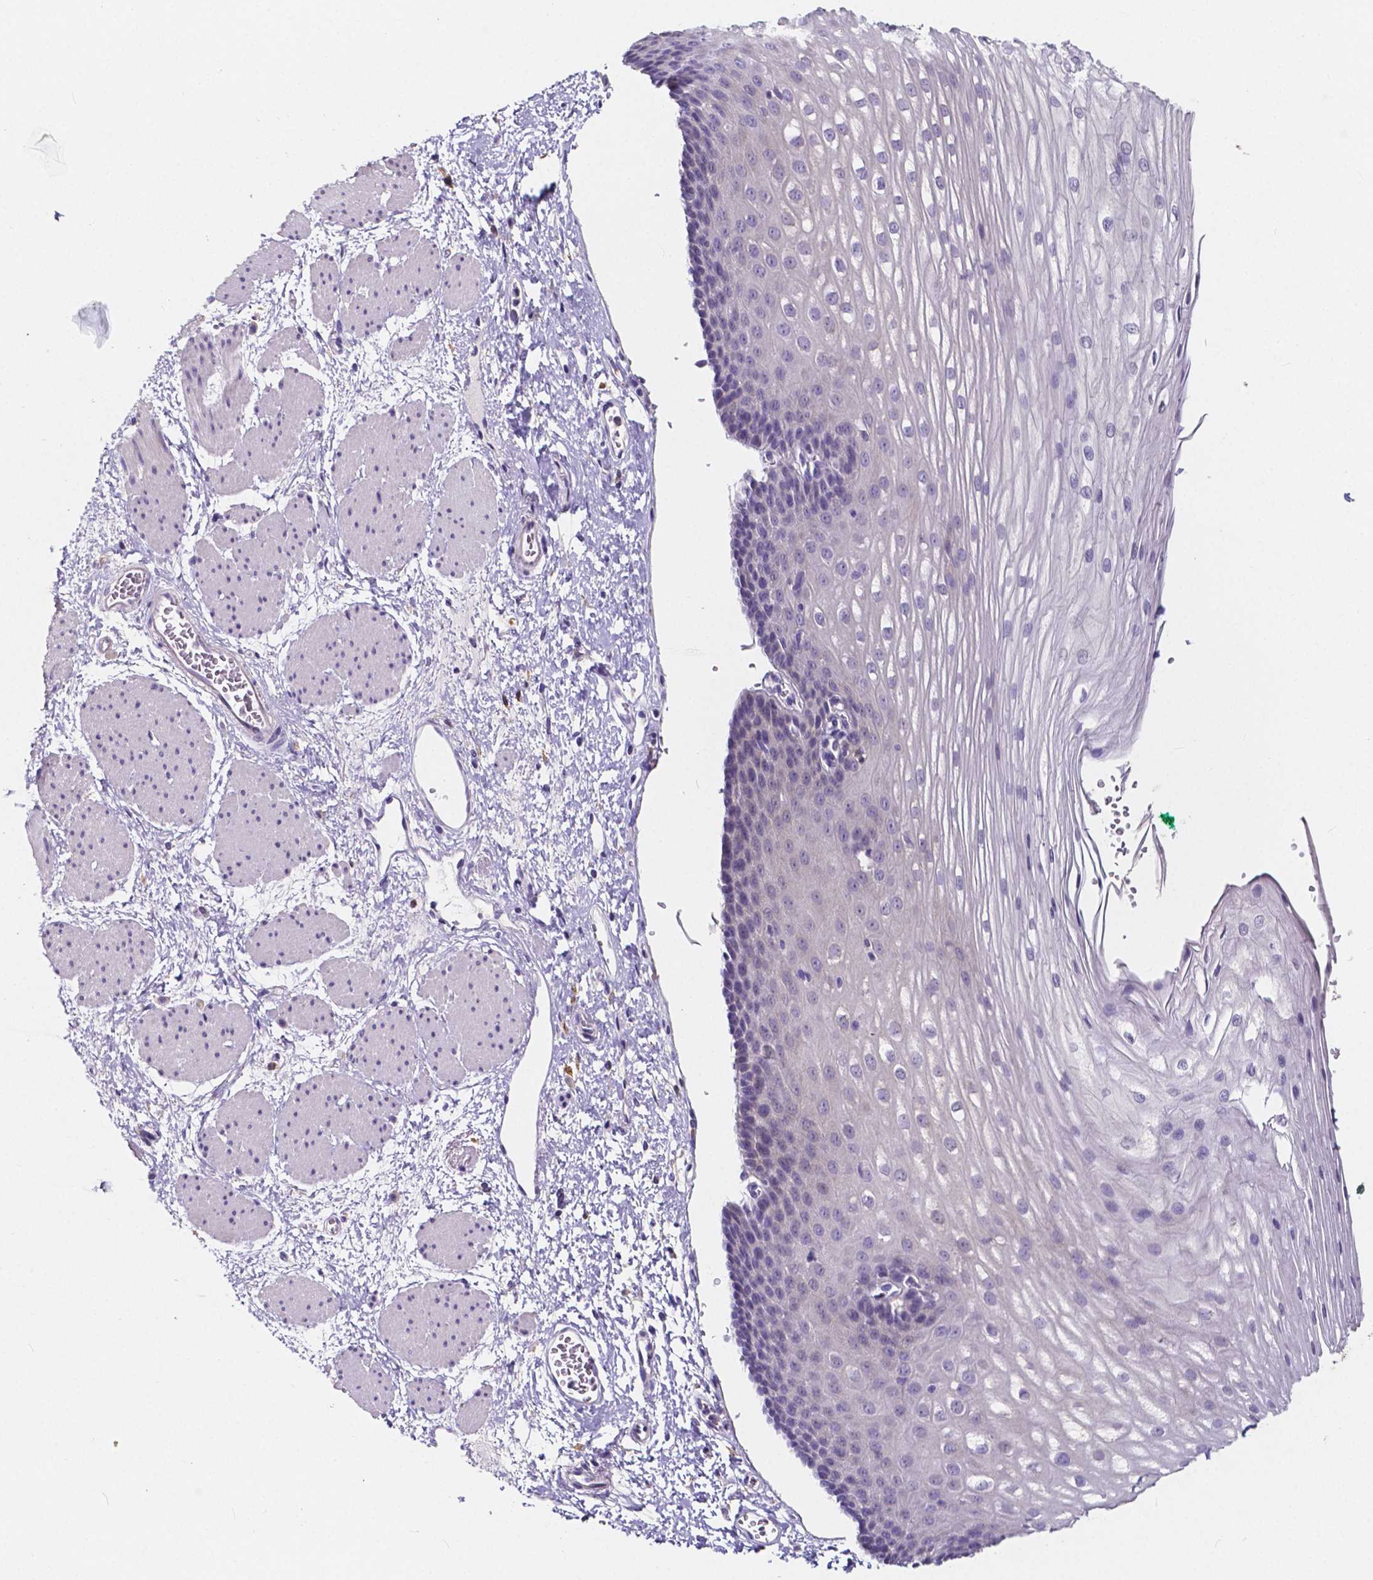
{"staining": {"intensity": "negative", "quantity": "none", "location": "none"}, "tissue": "esophagus", "cell_type": "Squamous epithelial cells", "image_type": "normal", "snomed": [{"axis": "morphology", "description": "Normal tissue, NOS"}, {"axis": "topography", "description": "Esophagus"}], "caption": "Immunohistochemistry (IHC) histopathology image of normal human esophagus stained for a protein (brown), which demonstrates no expression in squamous epithelial cells.", "gene": "ACP5", "patient": {"sex": "male", "age": 62}}